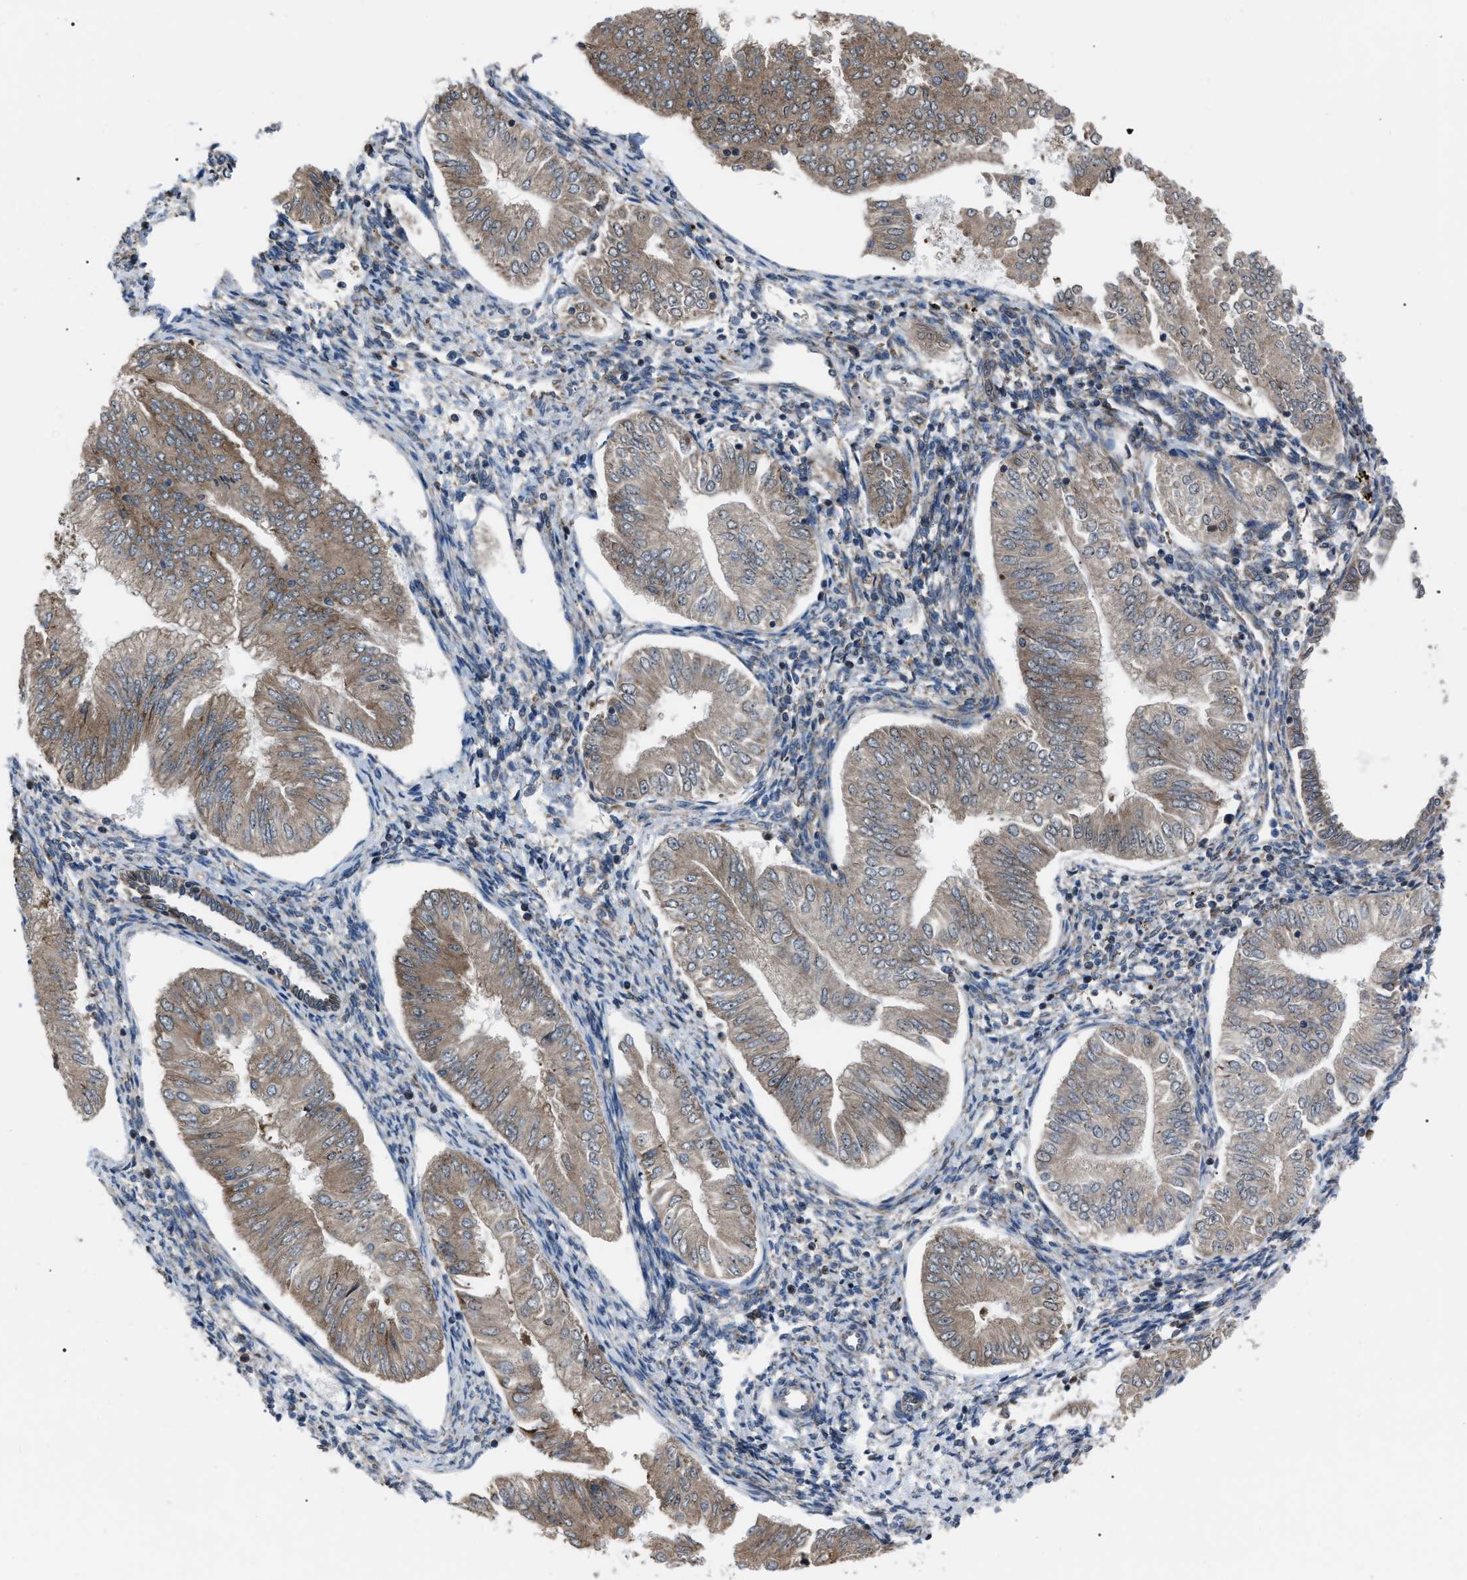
{"staining": {"intensity": "moderate", "quantity": ">75%", "location": "cytoplasmic/membranous"}, "tissue": "endometrial cancer", "cell_type": "Tumor cells", "image_type": "cancer", "snomed": [{"axis": "morphology", "description": "Adenocarcinoma, NOS"}, {"axis": "topography", "description": "Endometrium"}], "caption": "Protein expression analysis of endometrial adenocarcinoma exhibits moderate cytoplasmic/membranous expression in about >75% of tumor cells. The protein is shown in brown color, while the nuclei are stained blue.", "gene": "AGO2", "patient": {"sex": "female", "age": 53}}